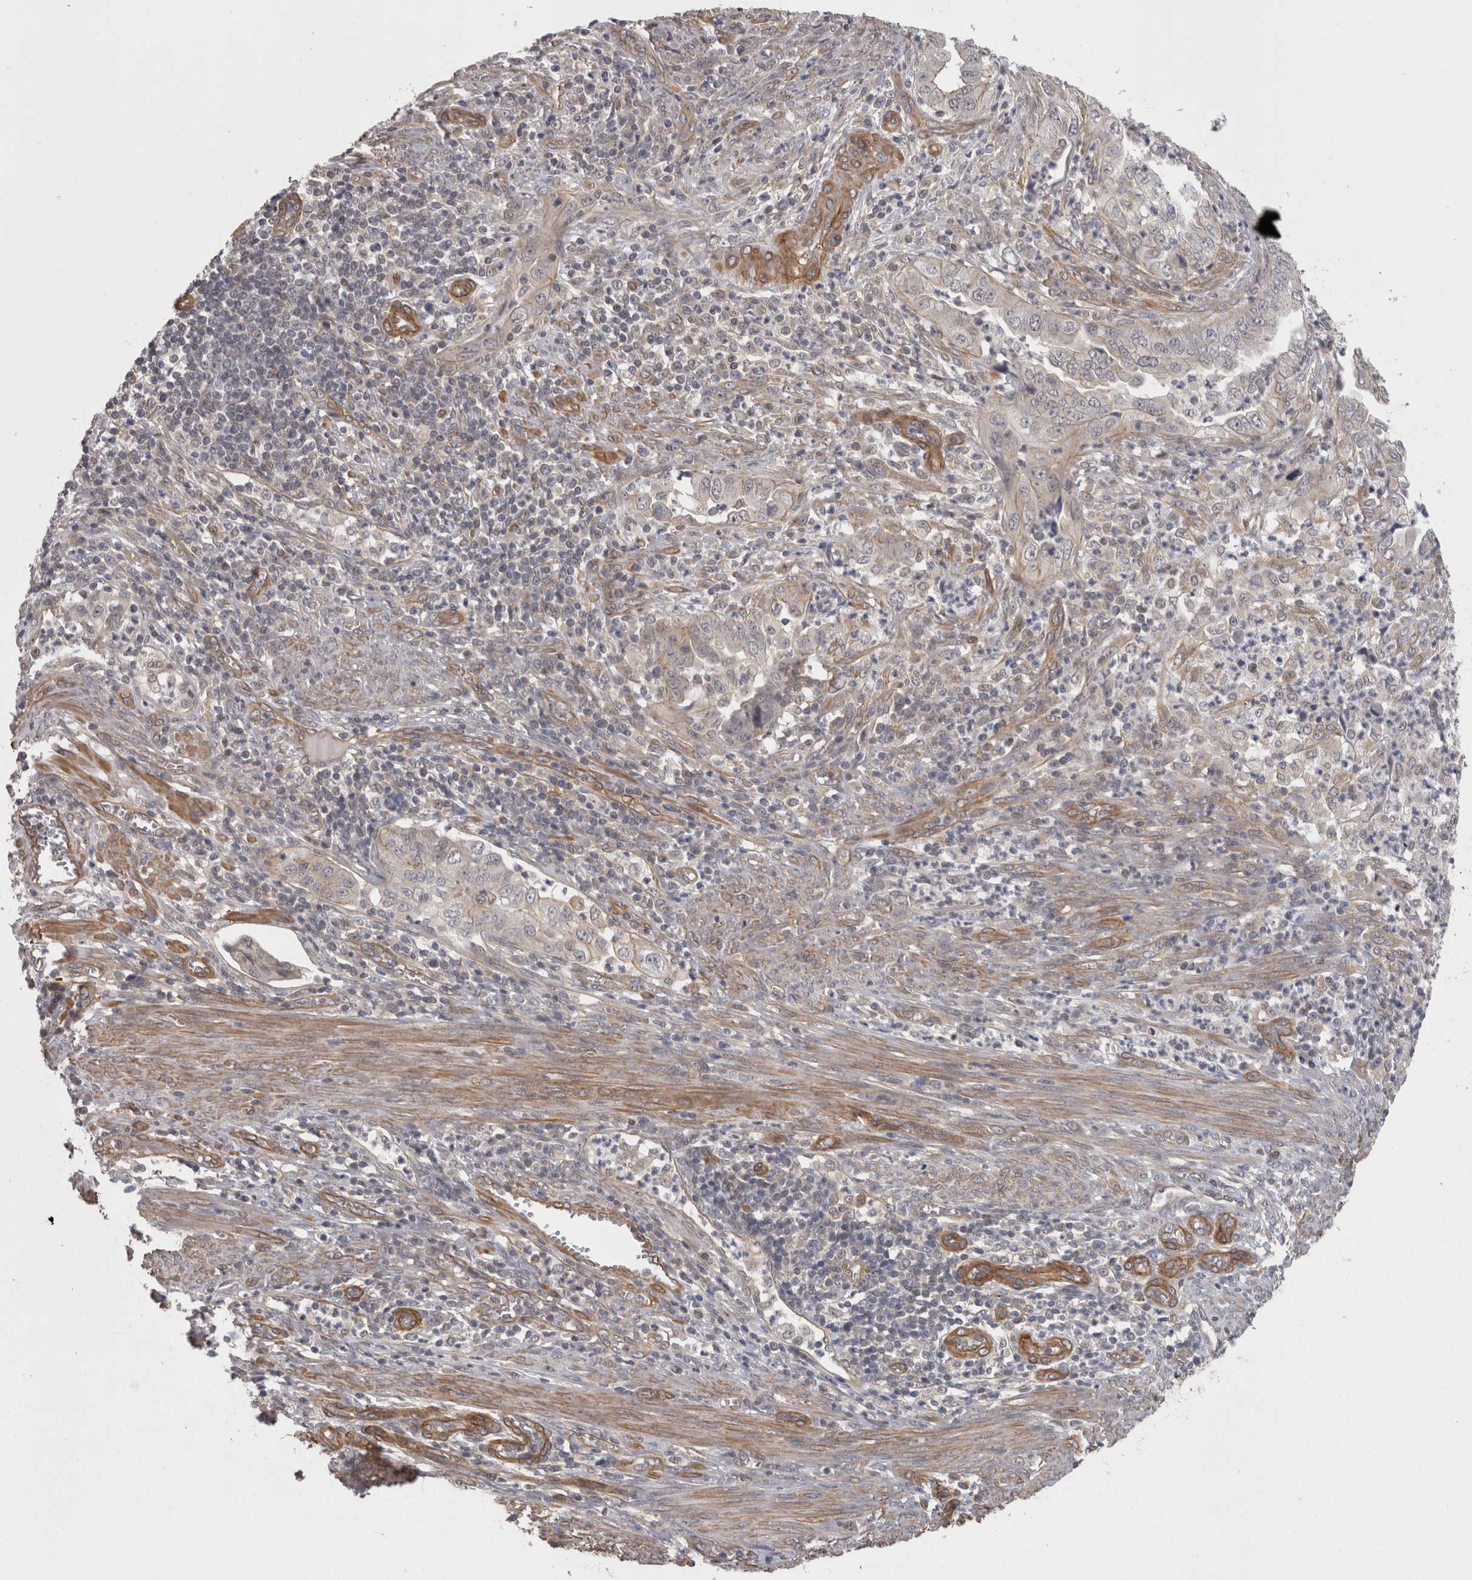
{"staining": {"intensity": "negative", "quantity": "none", "location": "none"}, "tissue": "endometrial cancer", "cell_type": "Tumor cells", "image_type": "cancer", "snomed": [{"axis": "morphology", "description": "Adenocarcinoma, NOS"}, {"axis": "topography", "description": "Endometrium"}], "caption": "An immunohistochemistry (IHC) histopathology image of adenocarcinoma (endometrial) is shown. There is no staining in tumor cells of adenocarcinoma (endometrial).", "gene": "RMDN1", "patient": {"sex": "female", "age": 51}}